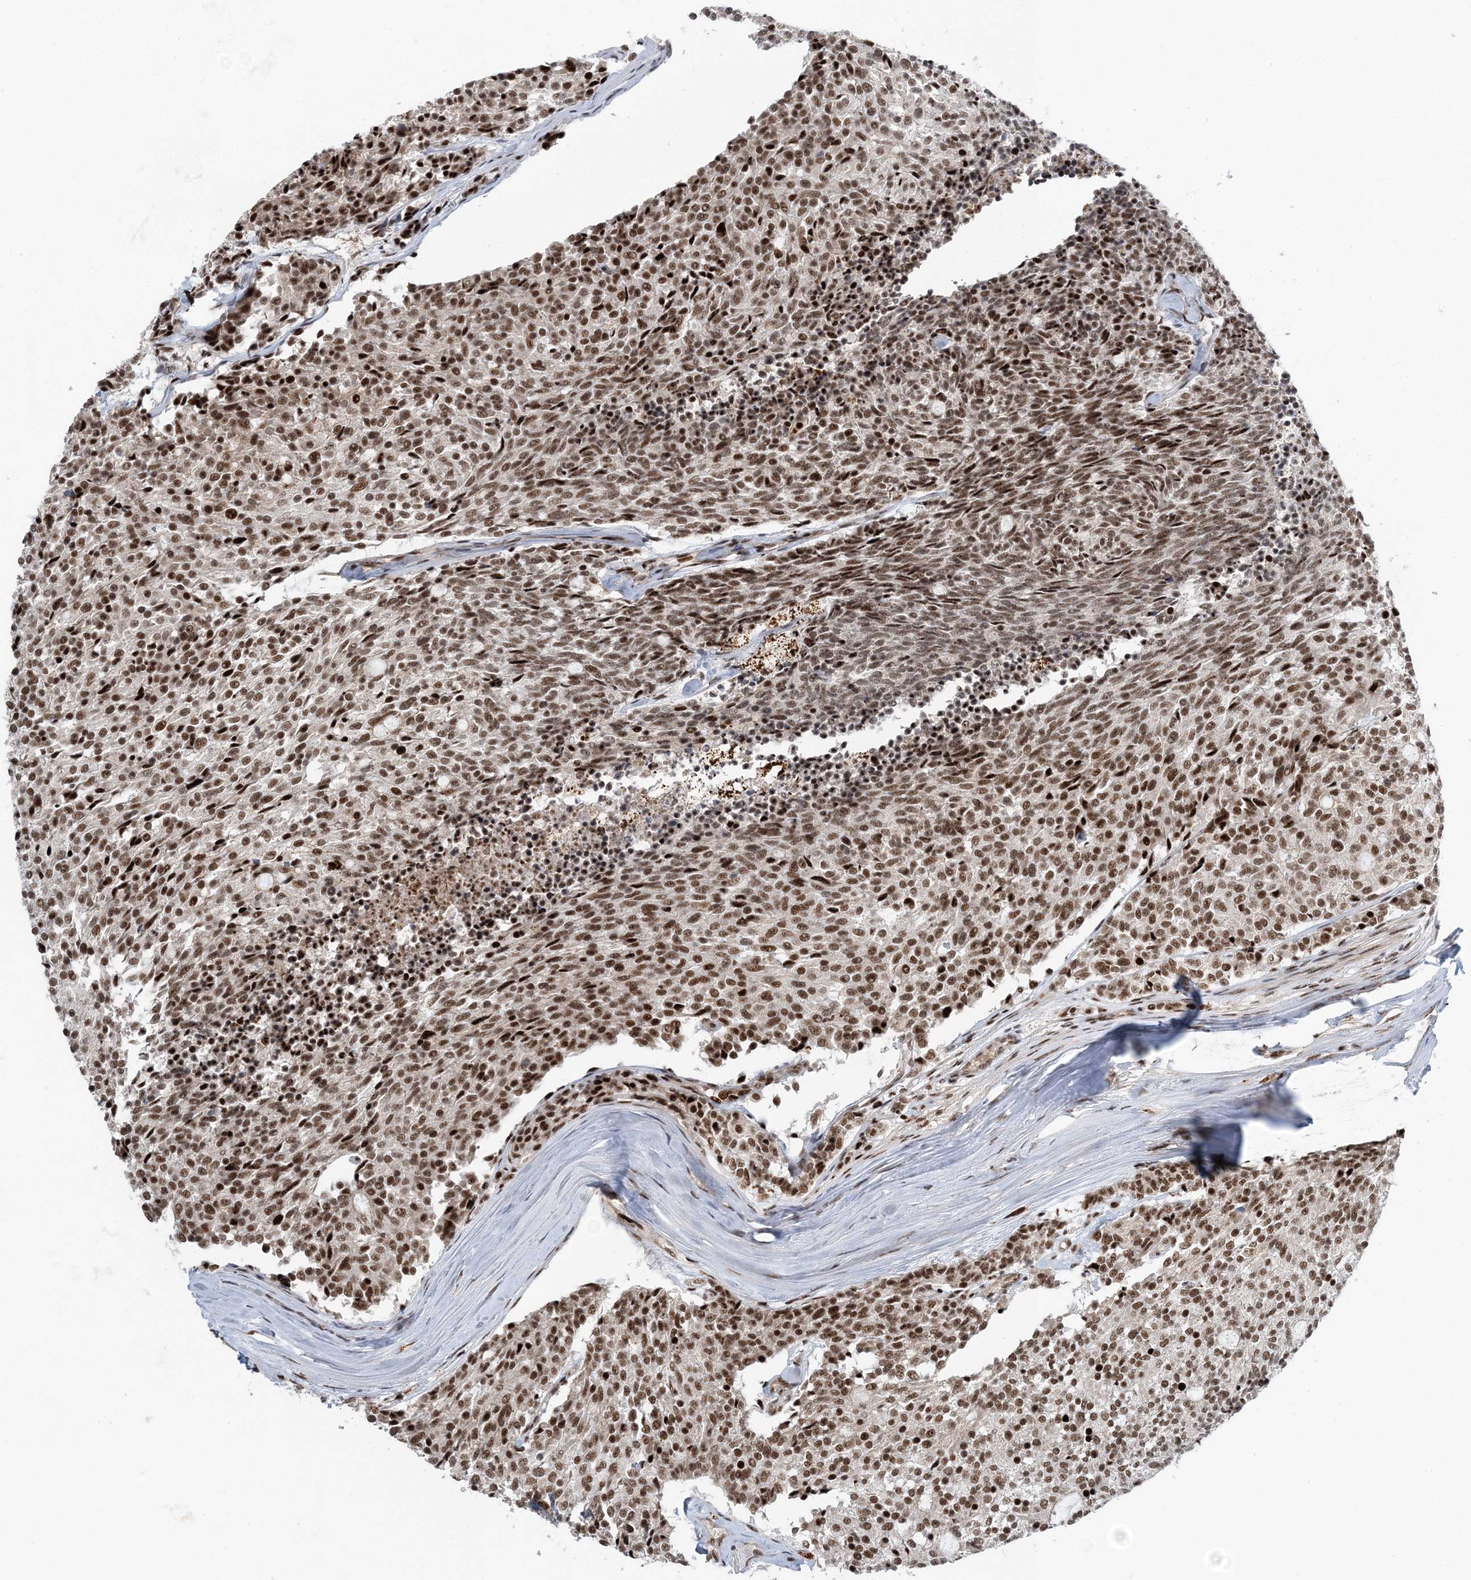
{"staining": {"intensity": "strong", "quantity": ">75%", "location": "nuclear"}, "tissue": "carcinoid", "cell_type": "Tumor cells", "image_type": "cancer", "snomed": [{"axis": "morphology", "description": "Carcinoid, malignant, NOS"}, {"axis": "topography", "description": "Pancreas"}], "caption": "Carcinoid stained with DAB (3,3'-diaminobenzidine) IHC exhibits high levels of strong nuclear expression in about >75% of tumor cells. (DAB (3,3'-diaminobenzidine) IHC with brightfield microscopy, high magnification).", "gene": "CWC22", "patient": {"sex": "female", "age": 54}}